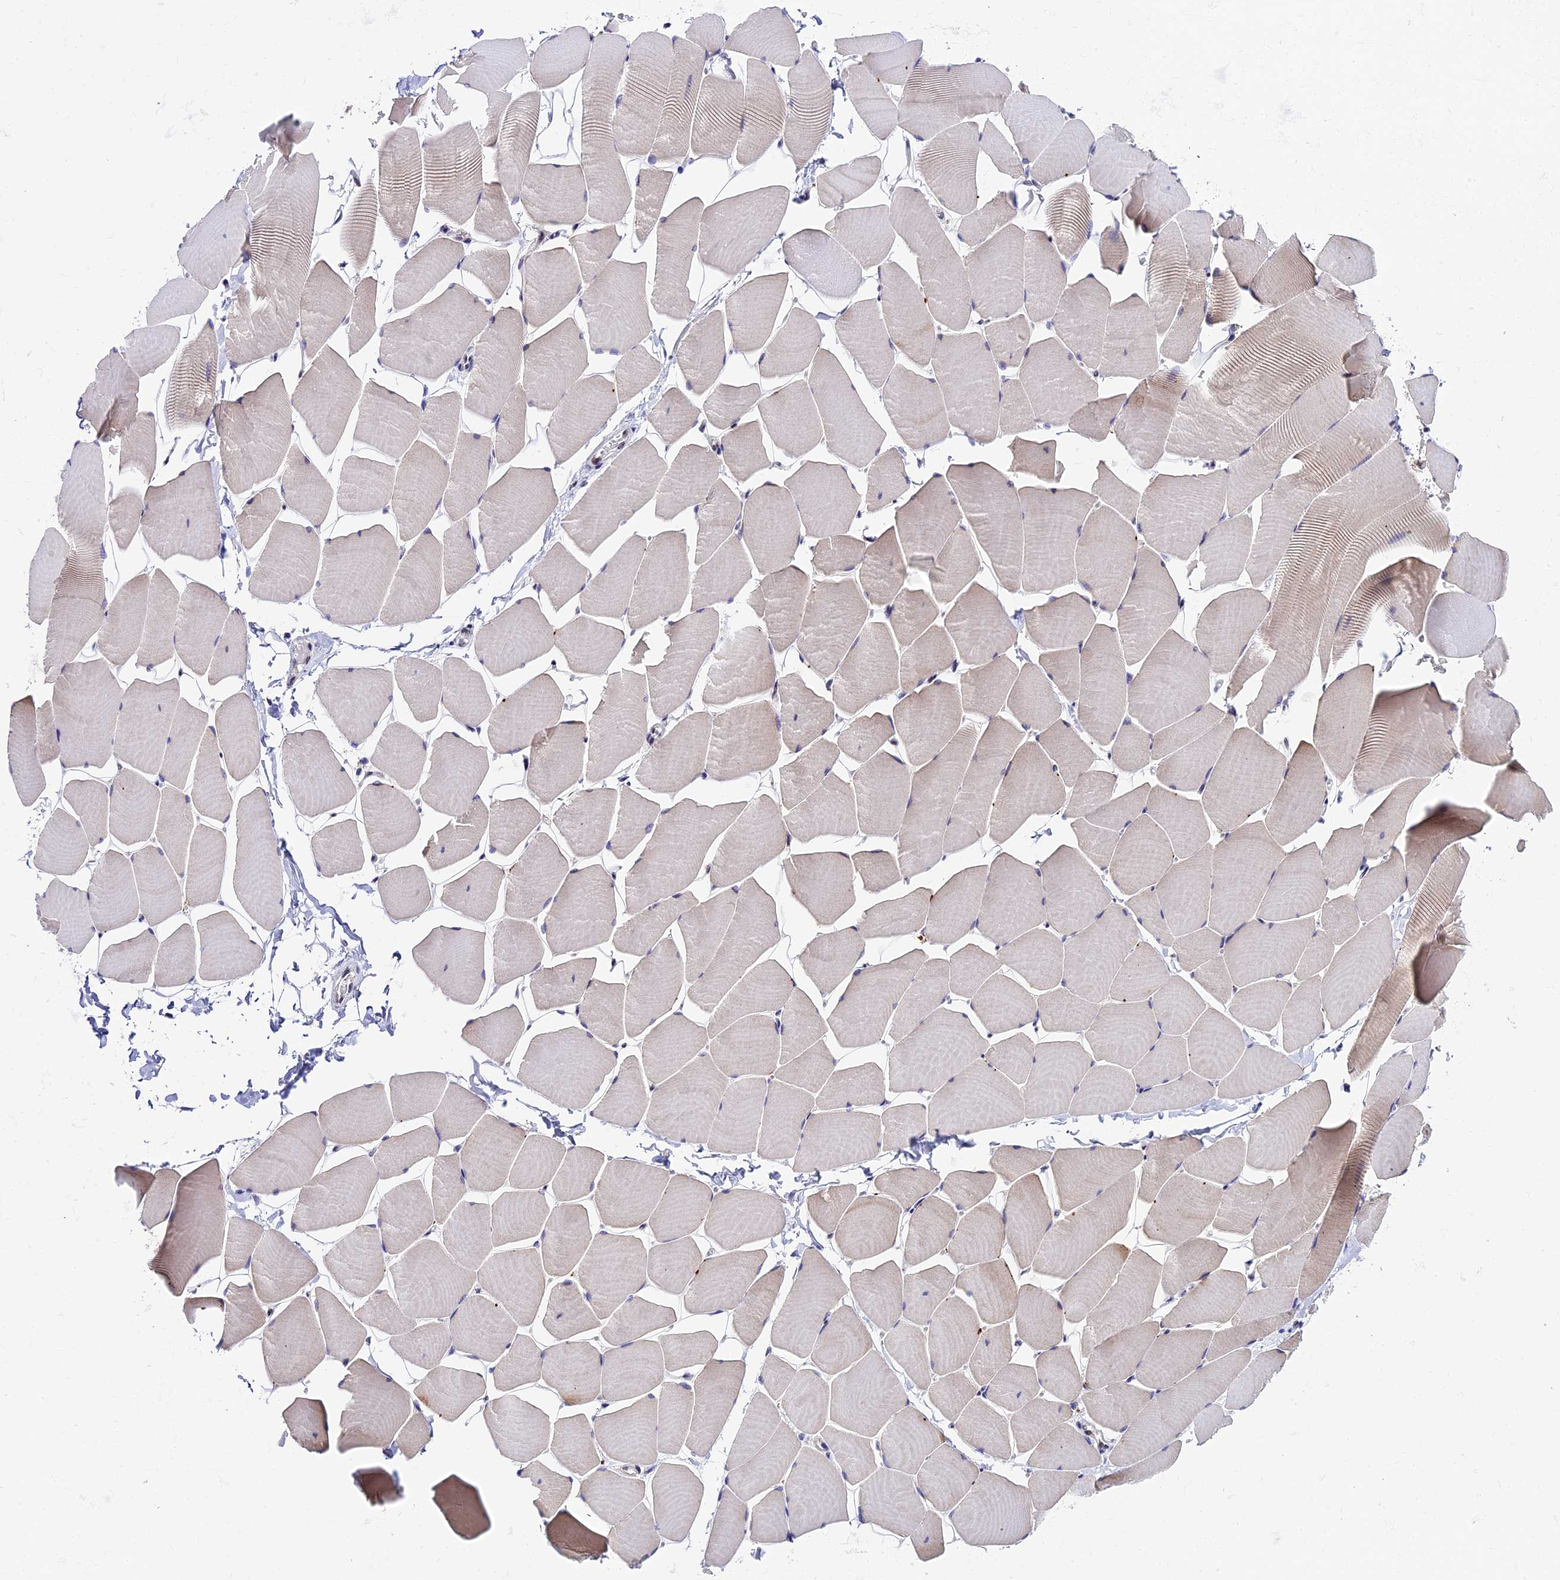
{"staining": {"intensity": "weak", "quantity": "<25%", "location": "cytoplasmic/membranous"}, "tissue": "skeletal muscle", "cell_type": "Myocytes", "image_type": "normal", "snomed": [{"axis": "morphology", "description": "Normal tissue, NOS"}, {"axis": "topography", "description": "Skeletal muscle"}], "caption": "A high-resolution histopathology image shows immunohistochemistry (IHC) staining of unremarkable skeletal muscle, which exhibits no significant staining in myocytes.", "gene": "ENKD1", "patient": {"sex": "male", "age": 25}}